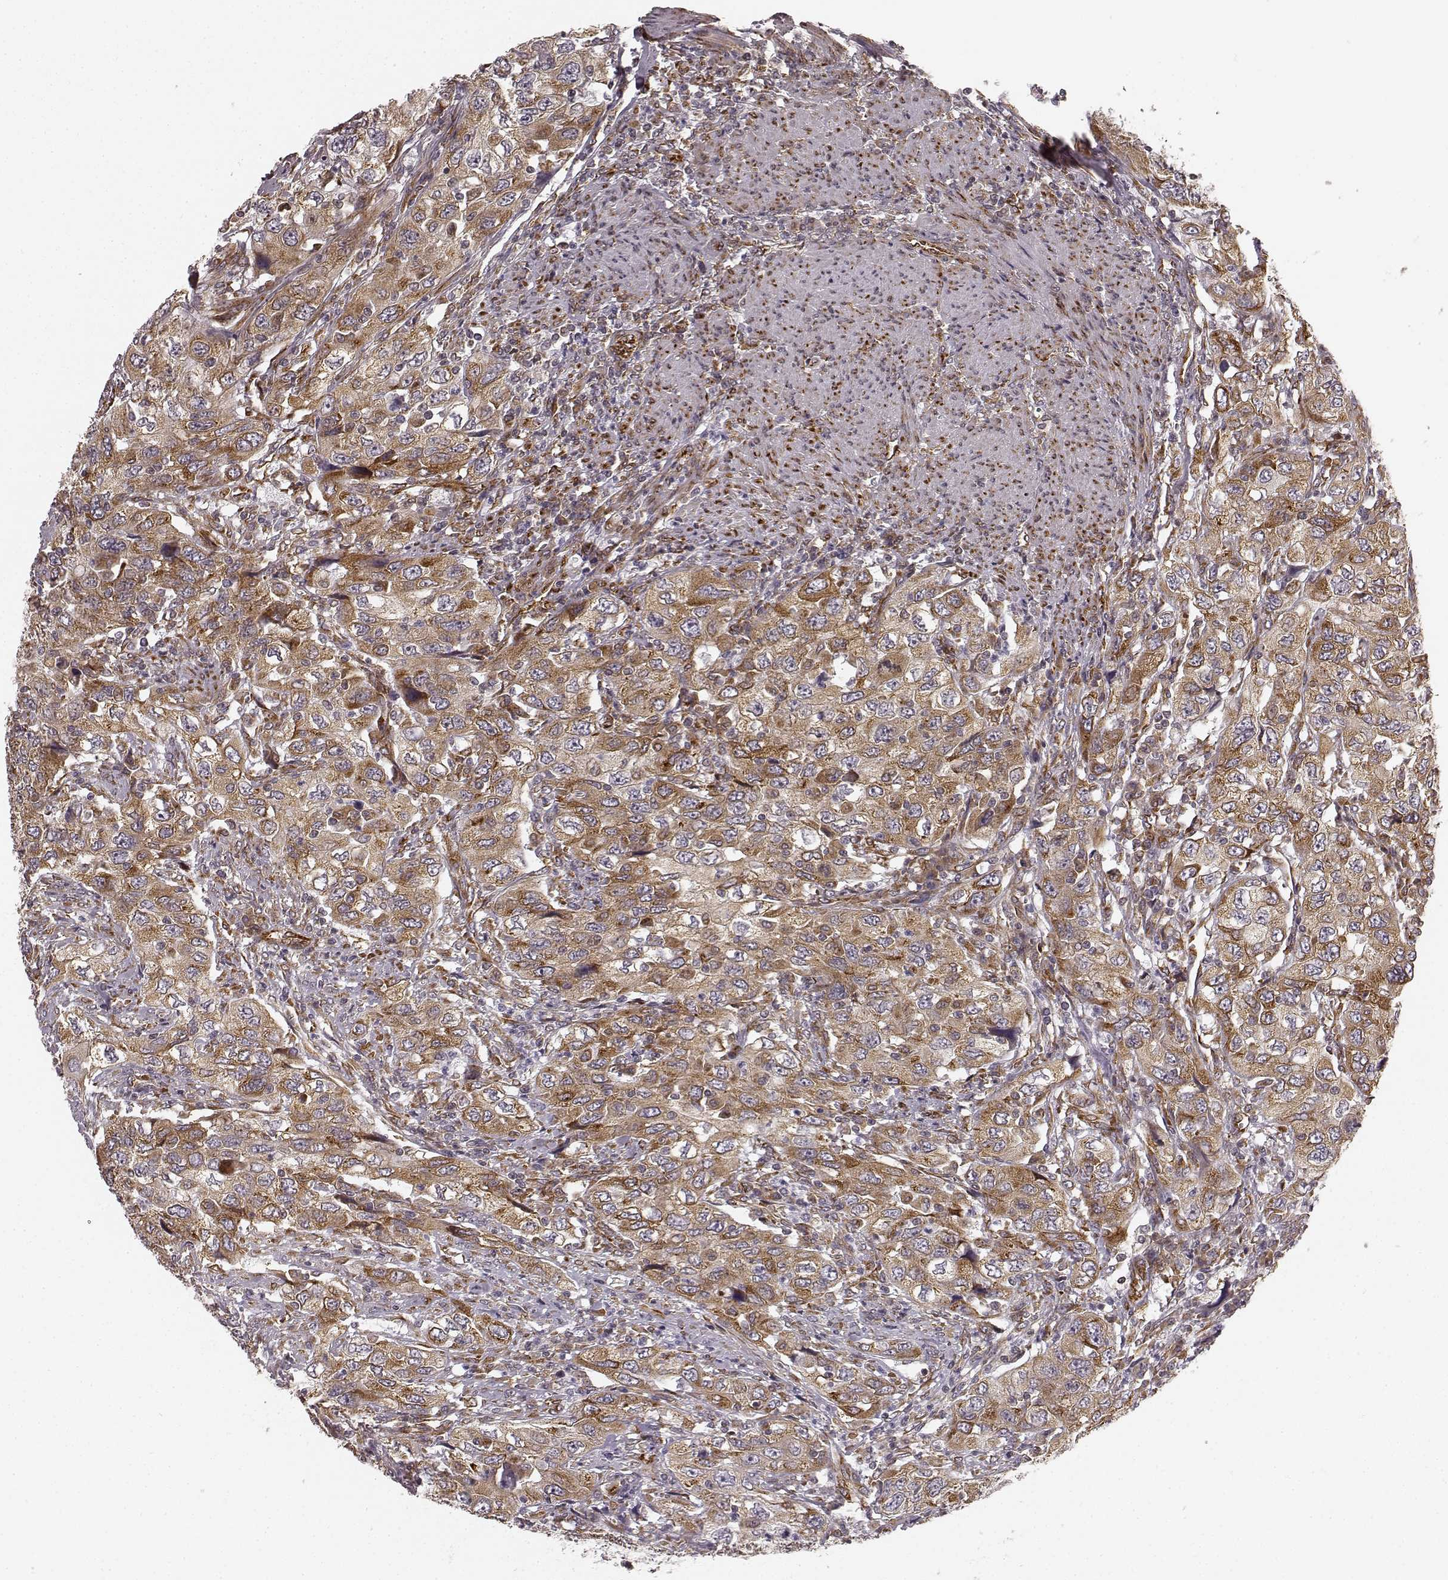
{"staining": {"intensity": "moderate", "quantity": ">75%", "location": "cytoplasmic/membranous"}, "tissue": "urothelial cancer", "cell_type": "Tumor cells", "image_type": "cancer", "snomed": [{"axis": "morphology", "description": "Urothelial carcinoma, High grade"}, {"axis": "topography", "description": "Urinary bladder"}], "caption": "About >75% of tumor cells in human high-grade urothelial carcinoma display moderate cytoplasmic/membranous protein expression as visualized by brown immunohistochemical staining.", "gene": "TMEM14A", "patient": {"sex": "male", "age": 76}}